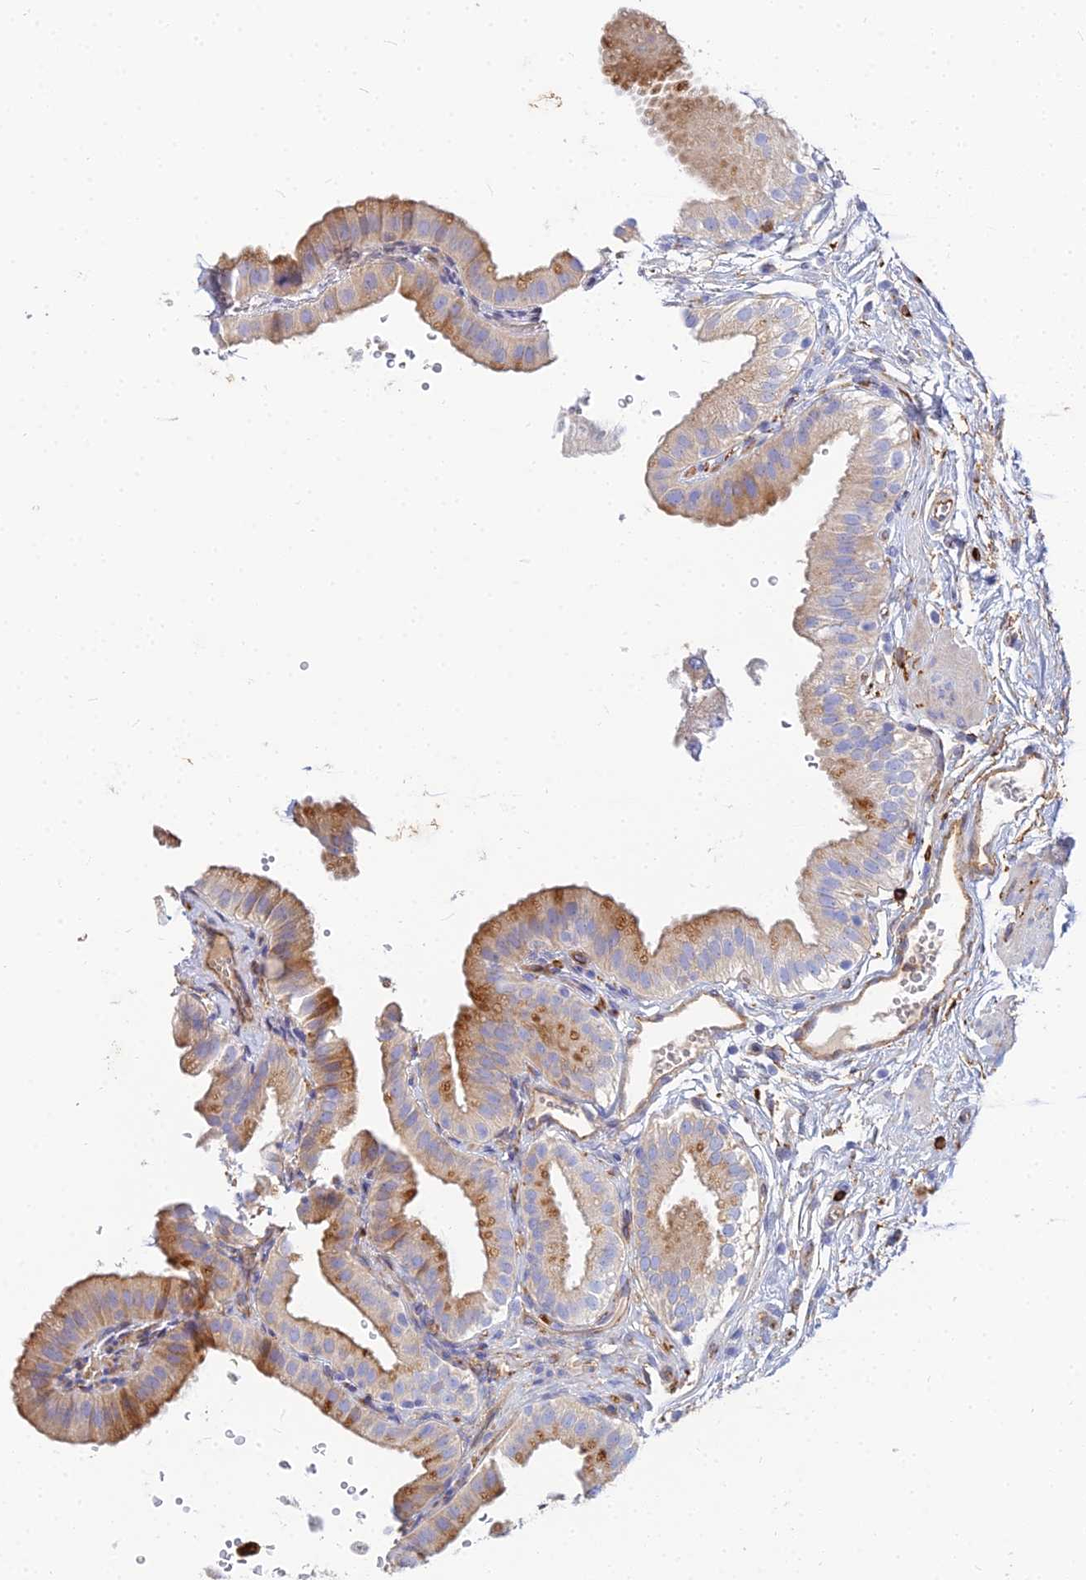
{"staining": {"intensity": "moderate", "quantity": ">75%", "location": "cytoplasmic/membranous"}, "tissue": "gallbladder", "cell_type": "Glandular cells", "image_type": "normal", "snomed": [{"axis": "morphology", "description": "Normal tissue, NOS"}, {"axis": "topography", "description": "Gallbladder"}], "caption": "This photomicrograph reveals unremarkable gallbladder stained with immunohistochemistry (IHC) to label a protein in brown. The cytoplasmic/membranous of glandular cells show moderate positivity for the protein. Nuclei are counter-stained blue.", "gene": "VAT1", "patient": {"sex": "female", "age": 61}}